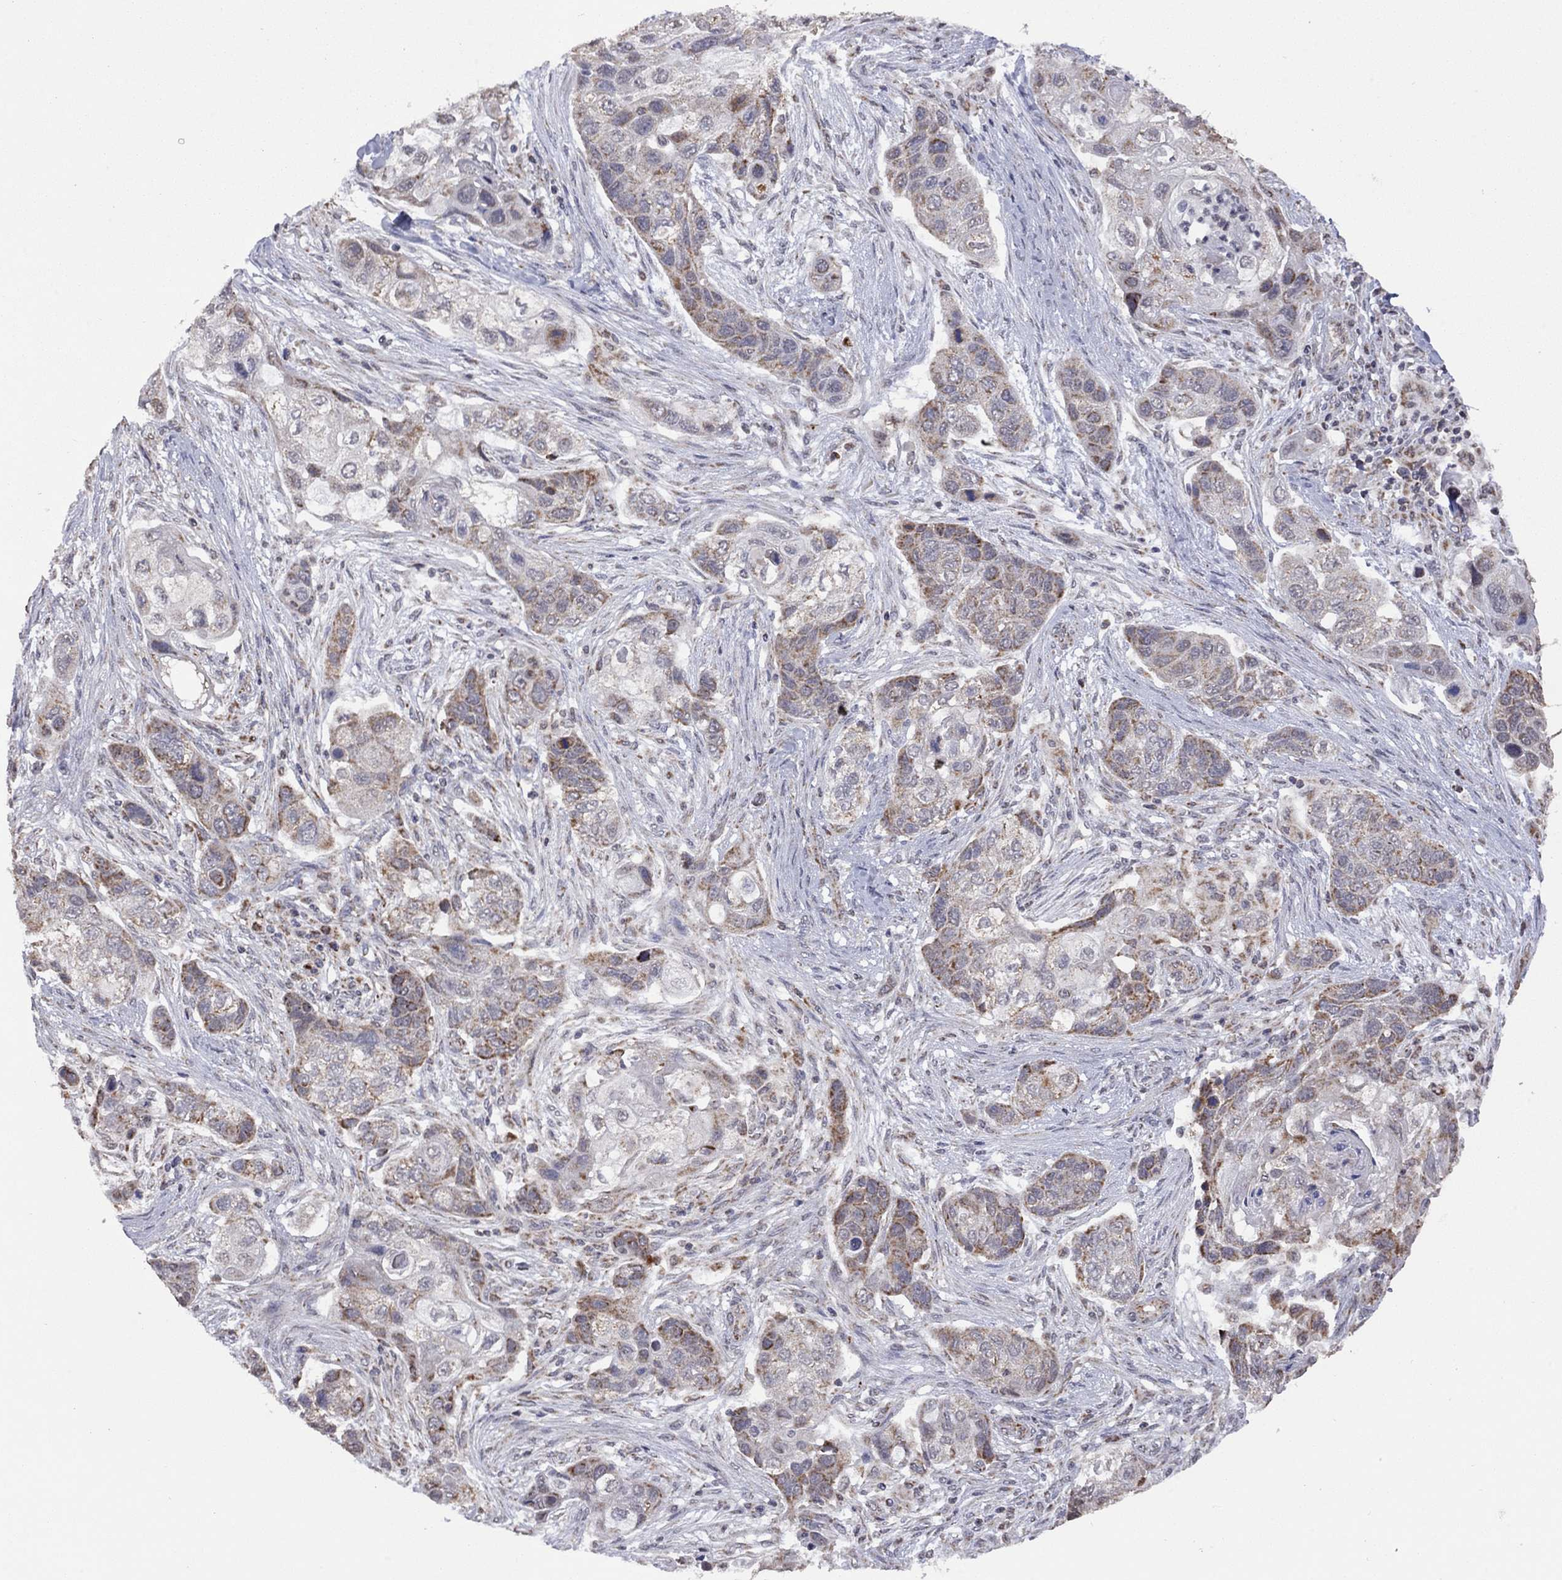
{"staining": {"intensity": "strong", "quantity": "<25%", "location": "cytoplasmic/membranous"}, "tissue": "lung cancer", "cell_type": "Tumor cells", "image_type": "cancer", "snomed": [{"axis": "morphology", "description": "Squamous cell carcinoma, NOS"}, {"axis": "topography", "description": "Lung"}], "caption": "Tumor cells exhibit medium levels of strong cytoplasmic/membranous expression in approximately <25% of cells in human lung cancer. (DAB IHC, brown staining for protein, blue staining for nuclei).", "gene": "NDUFB1", "patient": {"sex": "male", "age": 69}}